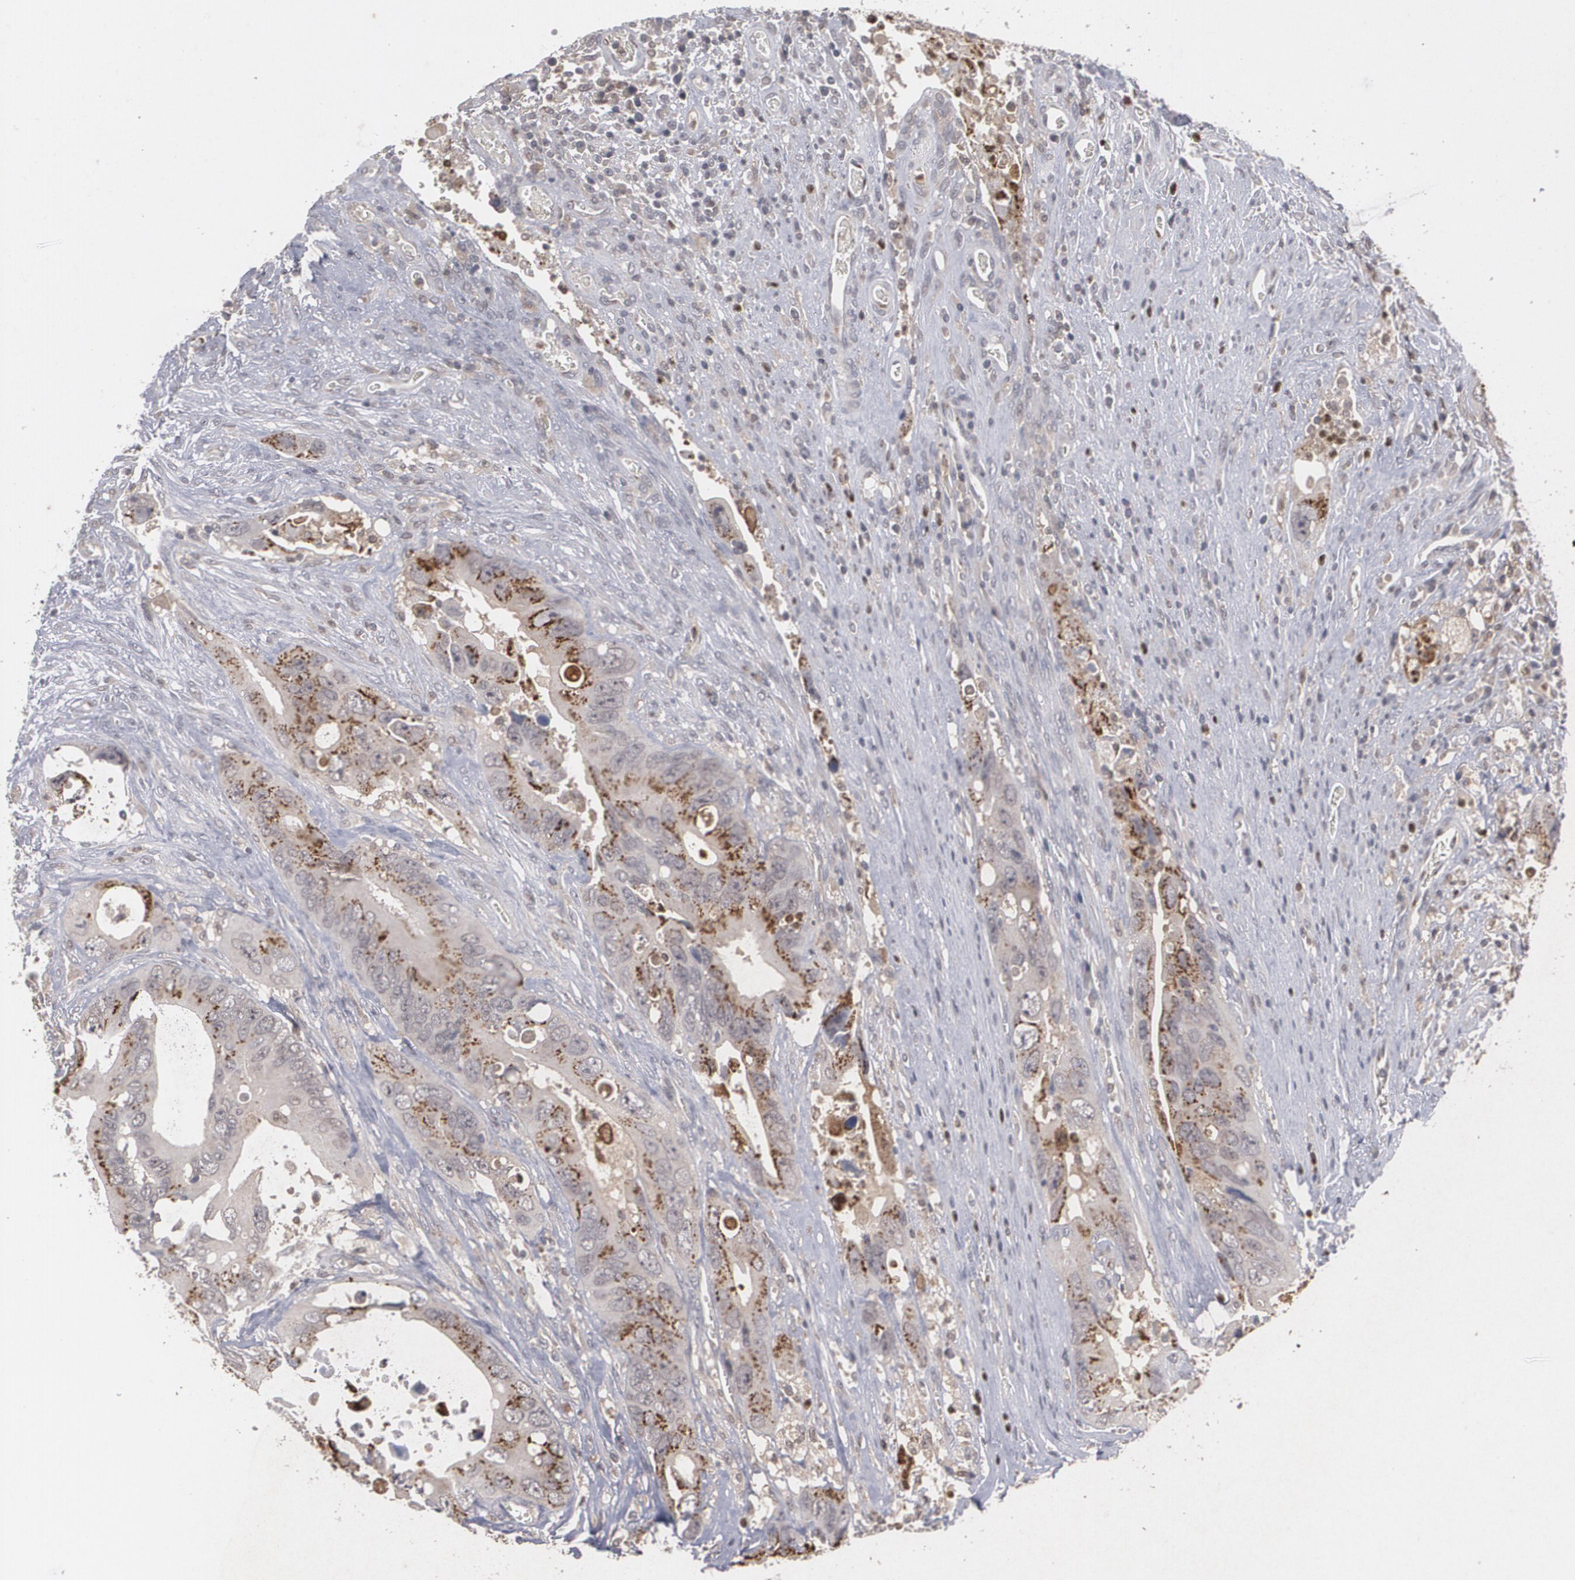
{"staining": {"intensity": "strong", "quantity": "25%-75%", "location": "cytoplasmic/membranous"}, "tissue": "colorectal cancer", "cell_type": "Tumor cells", "image_type": "cancer", "snomed": [{"axis": "morphology", "description": "Adenocarcinoma, NOS"}, {"axis": "topography", "description": "Rectum"}], "caption": "Adenocarcinoma (colorectal) was stained to show a protein in brown. There is high levels of strong cytoplasmic/membranous staining in approximately 25%-75% of tumor cells. (DAB = brown stain, brightfield microscopy at high magnification).", "gene": "HTT", "patient": {"sex": "male", "age": 70}}